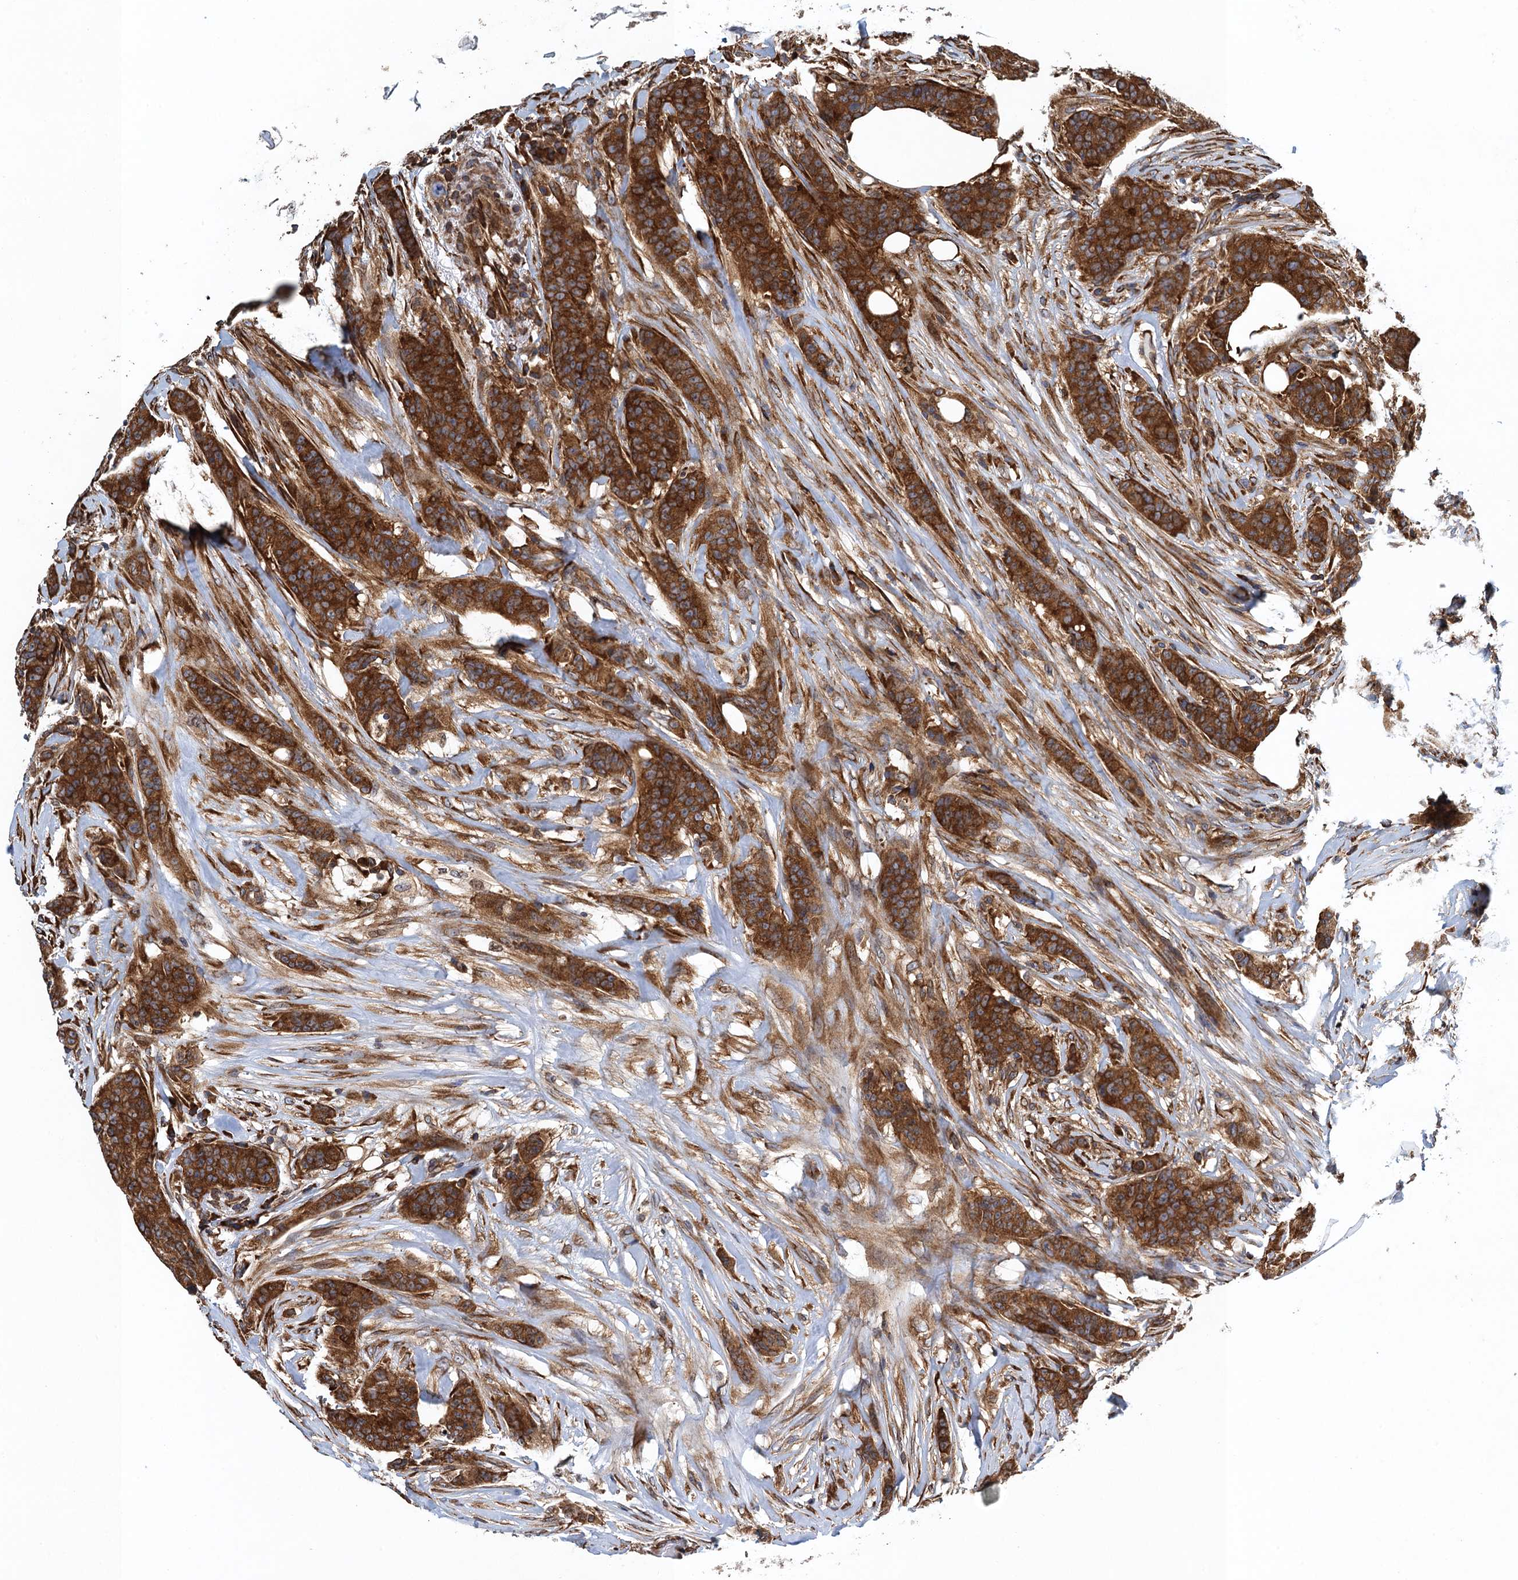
{"staining": {"intensity": "strong", "quantity": ">75%", "location": "cytoplasmic/membranous"}, "tissue": "breast cancer", "cell_type": "Tumor cells", "image_type": "cancer", "snomed": [{"axis": "morphology", "description": "Duct carcinoma"}, {"axis": "topography", "description": "Breast"}], "caption": "A brown stain shows strong cytoplasmic/membranous staining of a protein in human breast cancer tumor cells. (IHC, brightfield microscopy, high magnification).", "gene": "MDM1", "patient": {"sex": "female", "age": 40}}